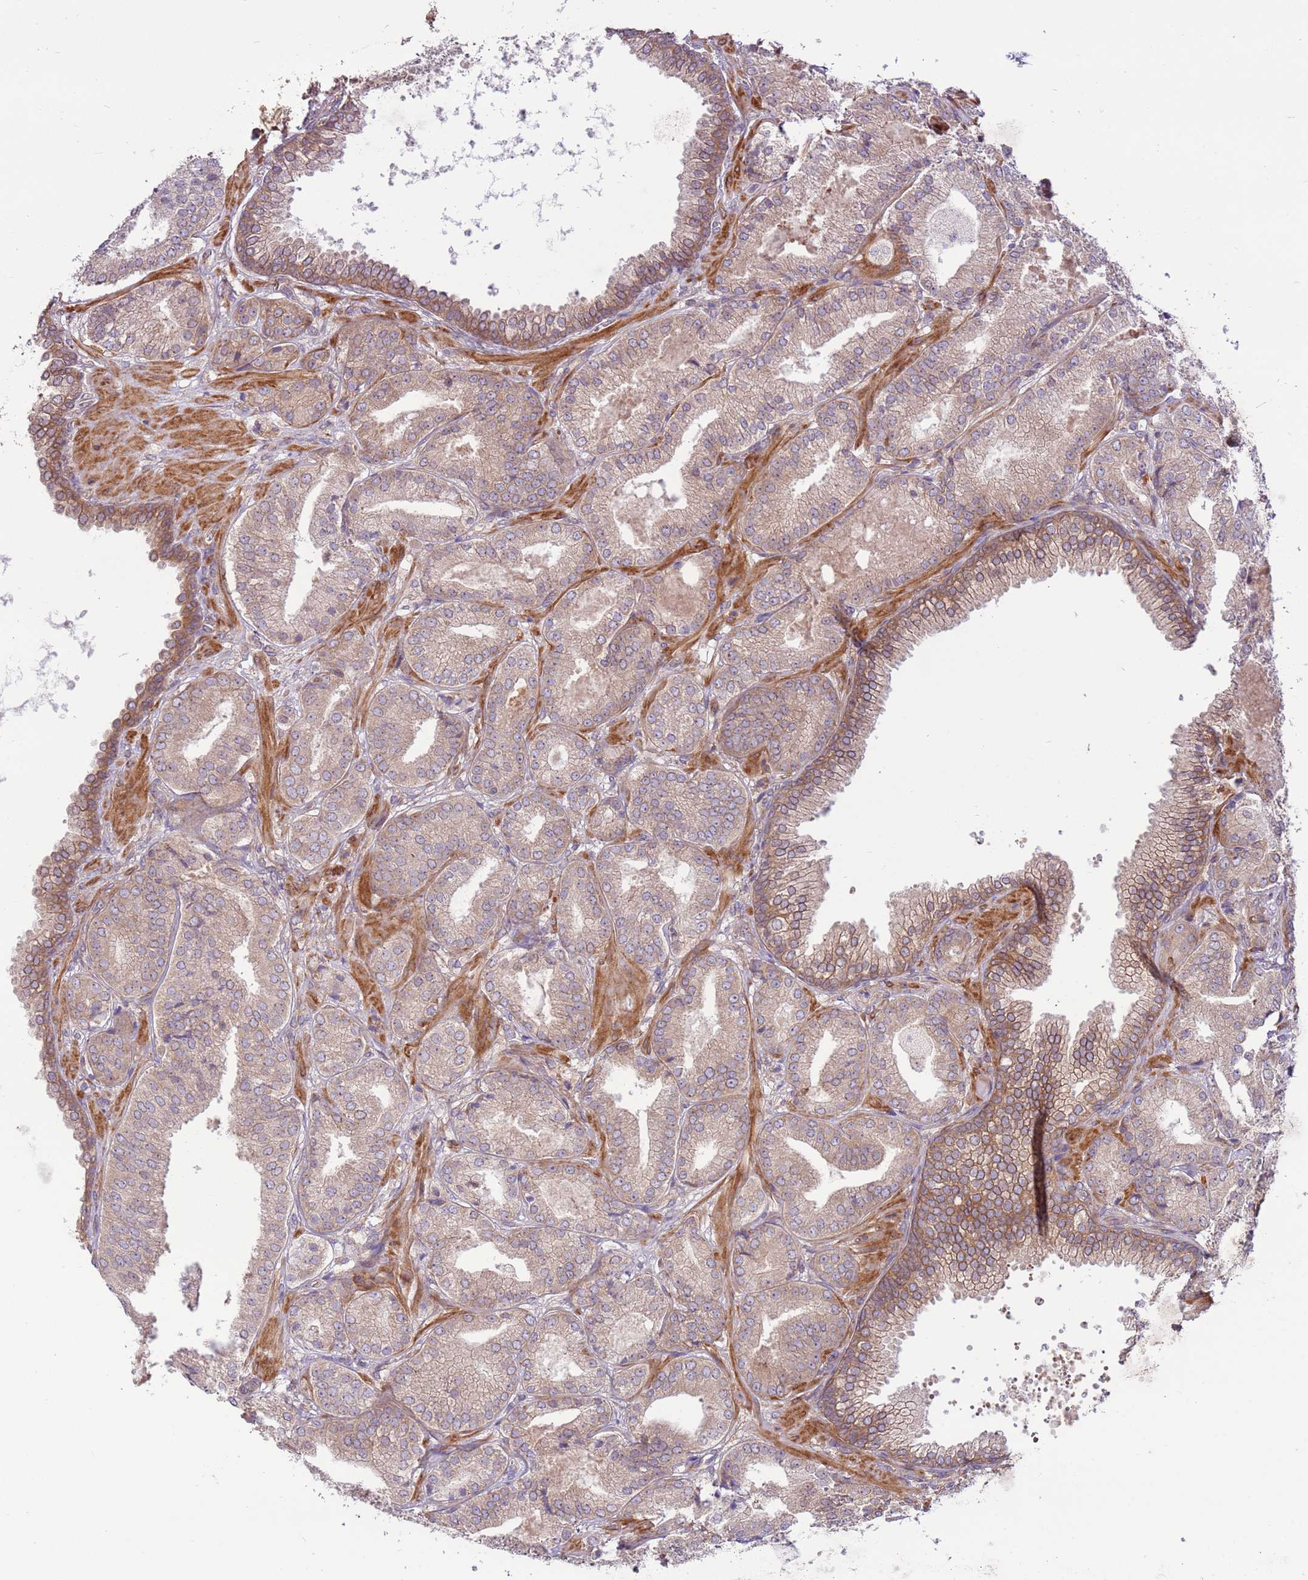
{"staining": {"intensity": "weak", "quantity": ">75%", "location": "cytoplasmic/membranous"}, "tissue": "prostate cancer", "cell_type": "Tumor cells", "image_type": "cancer", "snomed": [{"axis": "morphology", "description": "Adenocarcinoma, High grade"}, {"axis": "topography", "description": "Prostate"}], "caption": "Human prostate high-grade adenocarcinoma stained for a protein (brown) displays weak cytoplasmic/membranous positive expression in about >75% of tumor cells.", "gene": "DDX19B", "patient": {"sex": "male", "age": 63}}